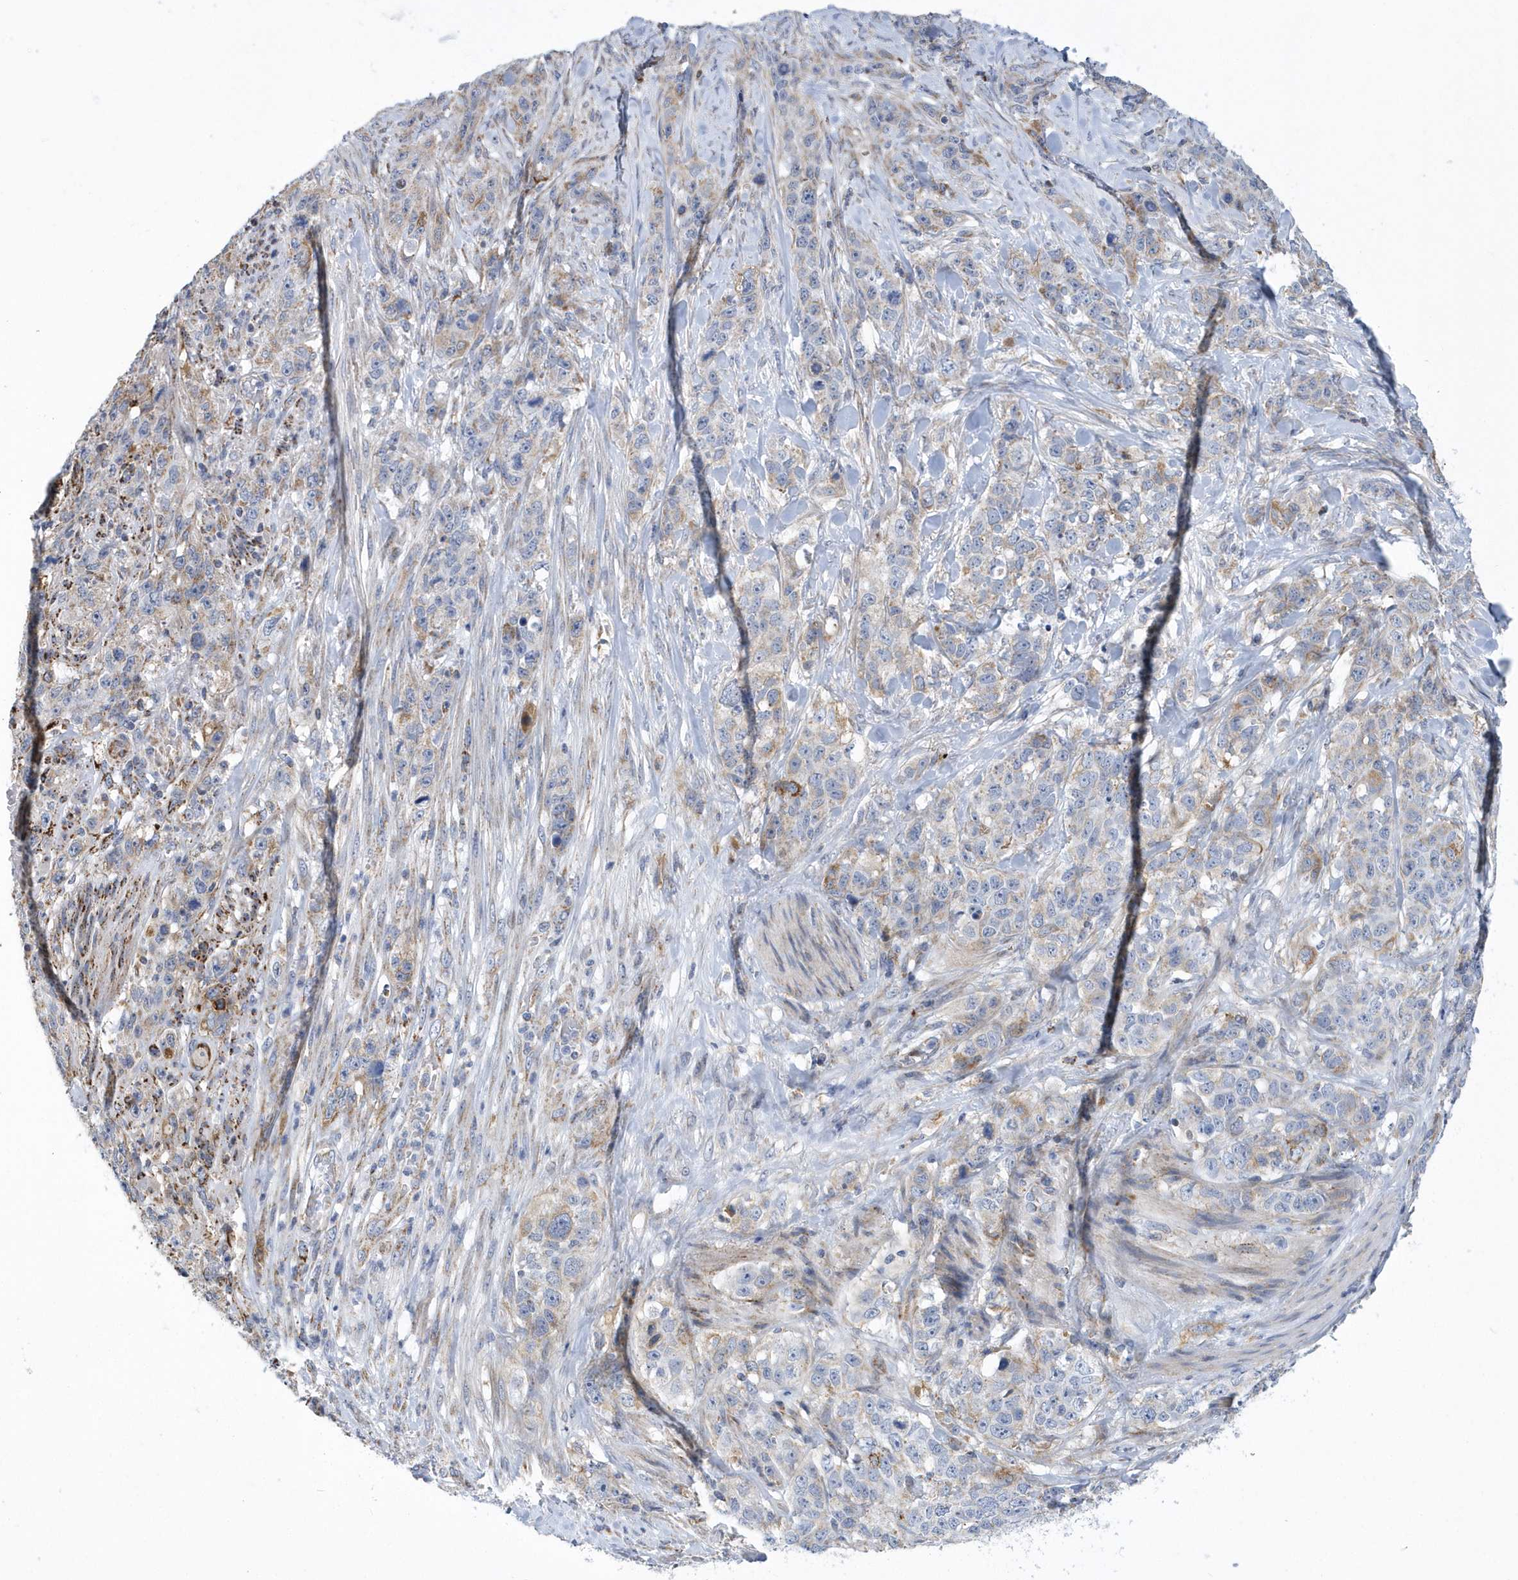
{"staining": {"intensity": "weak", "quantity": "<25%", "location": "cytoplasmic/membranous"}, "tissue": "stomach cancer", "cell_type": "Tumor cells", "image_type": "cancer", "snomed": [{"axis": "morphology", "description": "Adenocarcinoma, NOS"}, {"axis": "topography", "description": "Stomach"}], "caption": "Human stomach cancer stained for a protein using immunohistochemistry (IHC) displays no staining in tumor cells.", "gene": "VWA5B2", "patient": {"sex": "male", "age": 48}}